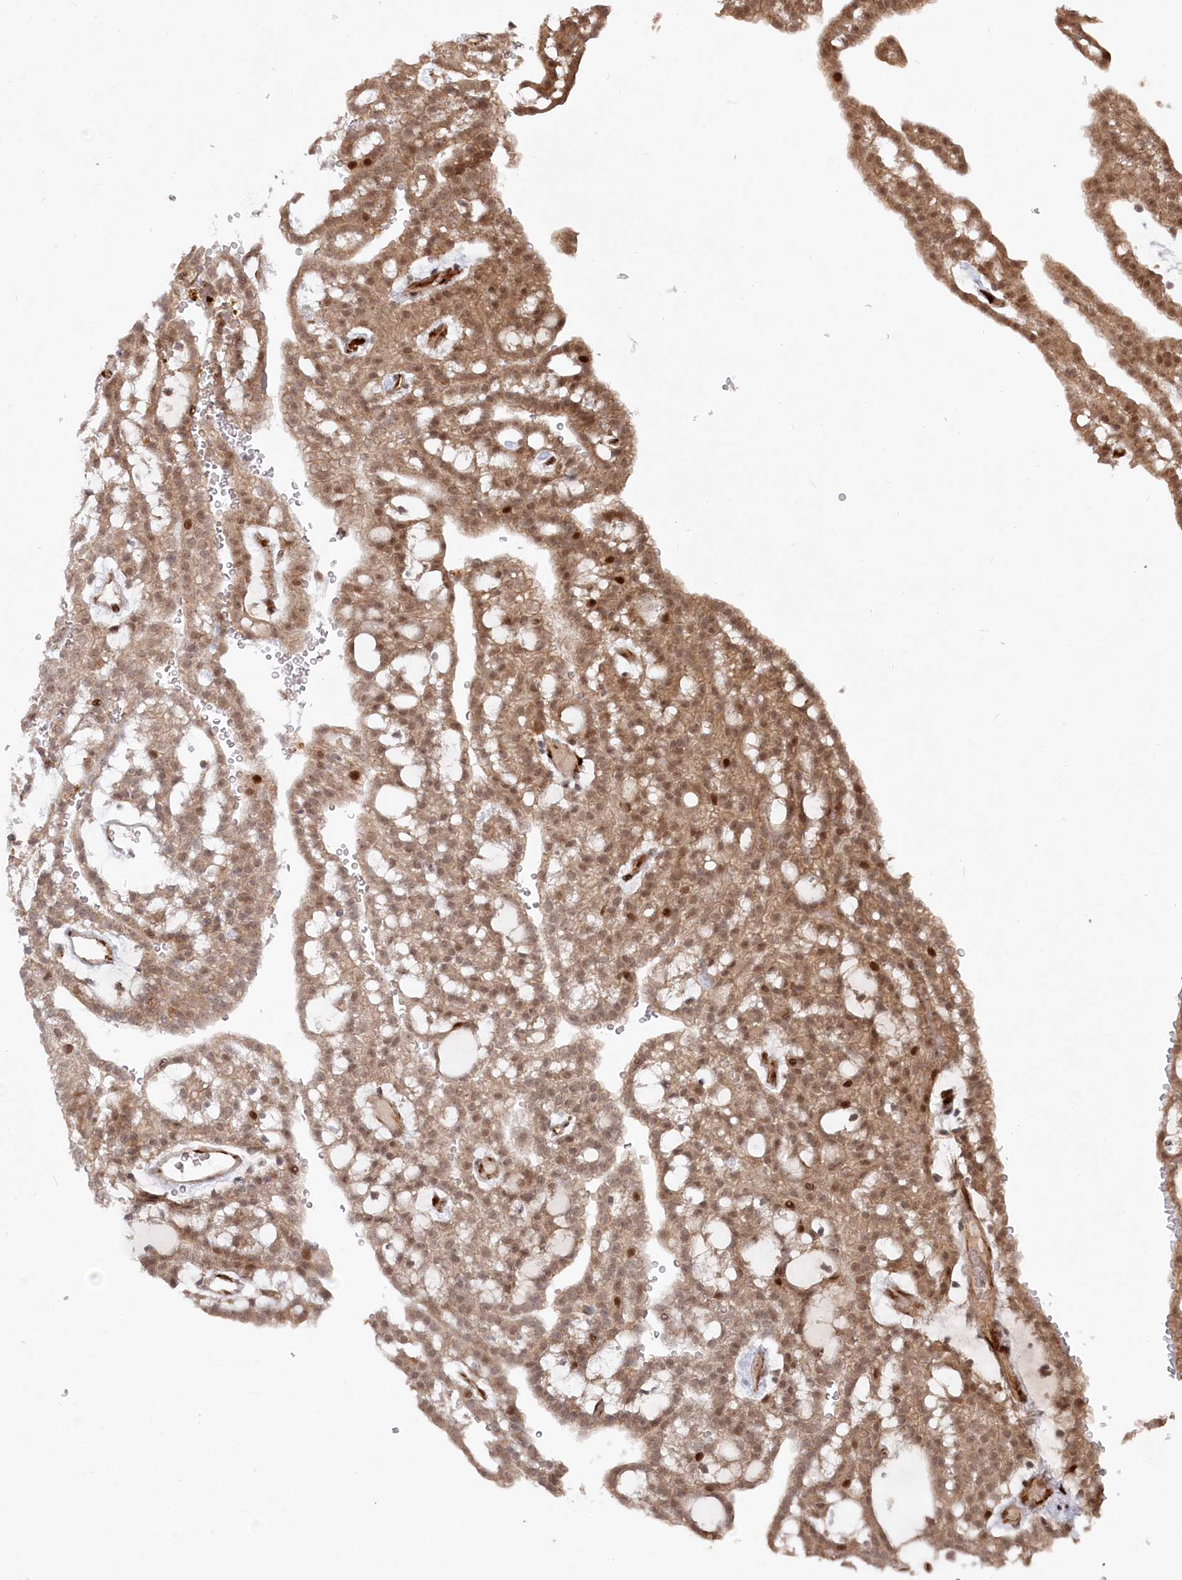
{"staining": {"intensity": "moderate", "quantity": ">75%", "location": "cytoplasmic/membranous,nuclear"}, "tissue": "renal cancer", "cell_type": "Tumor cells", "image_type": "cancer", "snomed": [{"axis": "morphology", "description": "Adenocarcinoma, NOS"}, {"axis": "topography", "description": "Kidney"}], "caption": "Tumor cells reveal medium levels of moderate cytoplasmic/membranous and nuclear positivity in approximately >75% of cells in human renal cancer (adenocarcinoma). The staining is performed using DAB (3,3'-diaminobenzidine) brown chromogen to label protein expression. The nuclei are counter-stained blue using hematoxylin.", "gene": "POLR3A", "patient": {"sex": "male", "age": 63}}